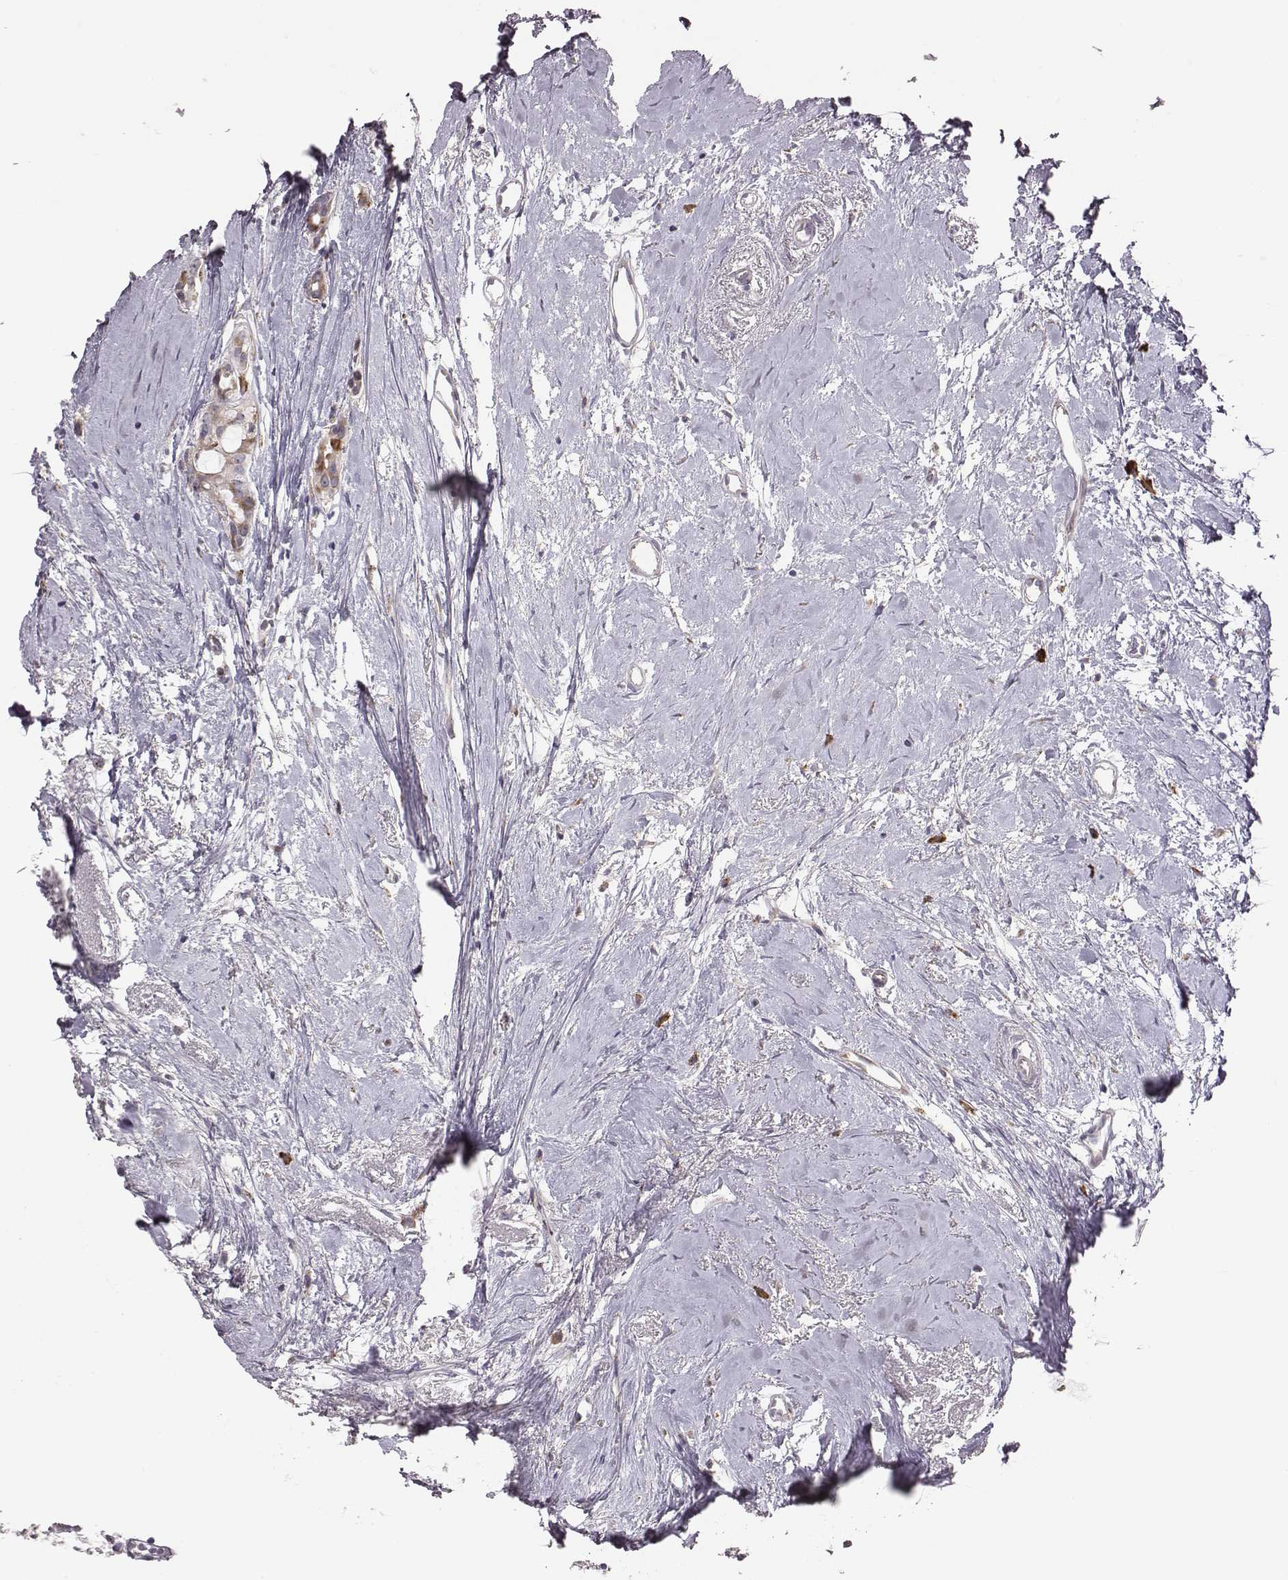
{"staining": {"intensity": "moderate", "quantity": ">75%", "location": "cytoplasmic/membranous"}, "tissue": "breast cancer", "cell_type": "Tumor cells", "image_type": "cancer", "snomed": [{"axis": "morphology", "description": "Duct carcinoma"}, {"axis": "topography", "description": "Breast"}], "caption": "The immunohistochemical stain highlights moderate cytoplasmic/membranous positivity in tumor cells of invasive ductal carcinoma (breast) tissue.", "gene": "SELENOI", "patient": {"sex": "female", "age": 40}}